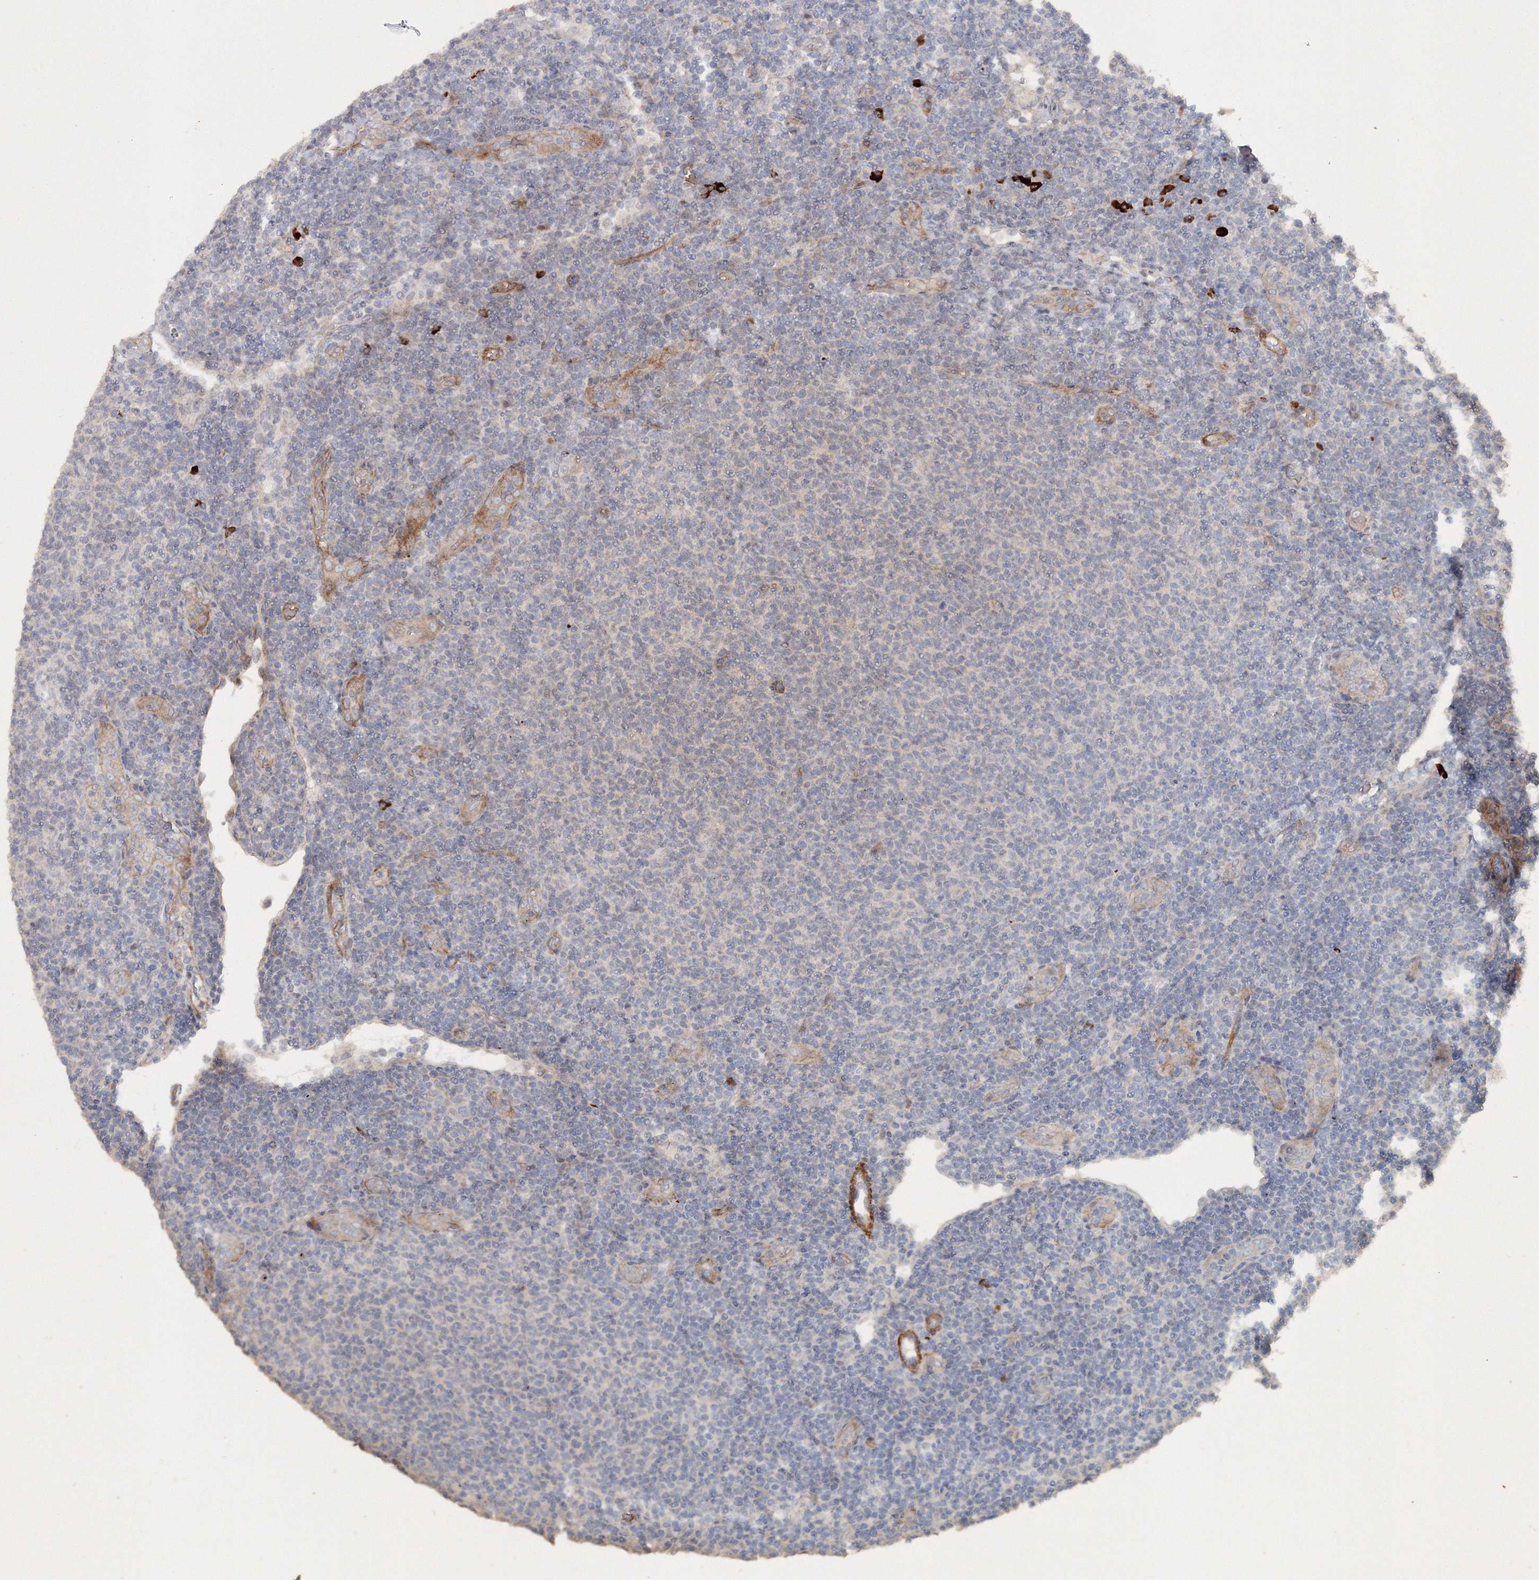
{"staining": {"intensity": "negative", "quantity": "none", "location": "none"}, "tissue": "lymphoma", "cell_type": "Tumor cells", "image_type": "cancer", "snomed": [{"axis": "morphology", "description": "Malignant lymphoma, non-Hodgkin's type, Low grade"}, {"axis": "topography", "description": "Lymph node"}], "caption": "High magnification brightfield microscopy of lymphoma stained with DAB (brown) and counterstained with hematoxylin (blue): tumor cells show no significant positivity.", "gene": "NALF2", "patient": {"sex": "male", "age": 66}}